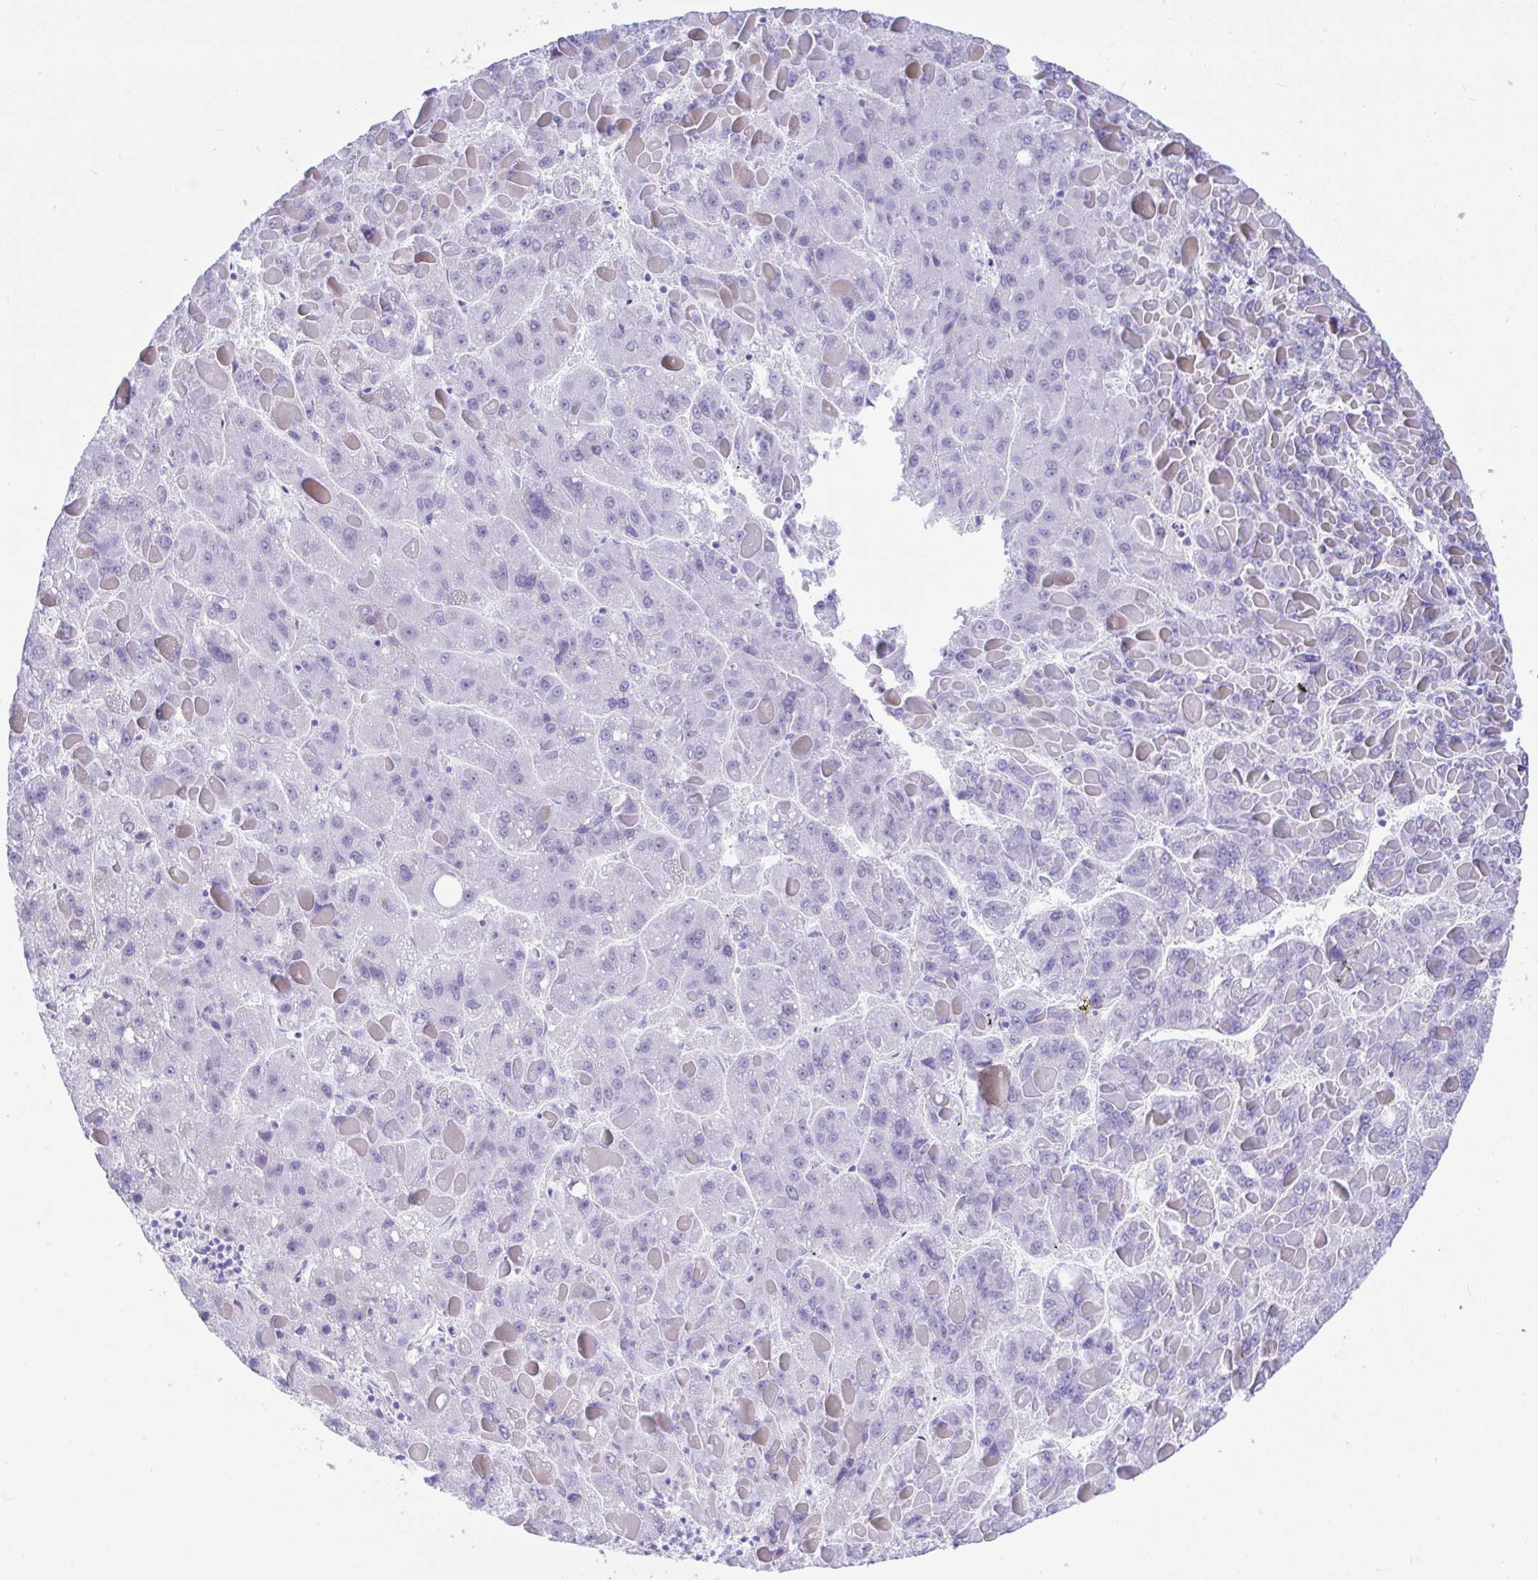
{"staining": {"intensity": "negative", "quantity": "none", "location": "none"}, "tissue": "liver cancer", "cell_type": "Tumor cells", "image_type": "cancer", "snomed": [{"axis": "morphology", "description": "Carcinoma, Hepatocellular, NOS"}, {"axis": "topography", "description": "Liver"}], "caption": "Immunohistochemistry of human hepatocellular carcinoma (liver) displays no positivity in tumor cells. Brightfield microscopy of immunohistochemistry stained with DAB (brown) and hematoxylin (blue), captured at high magnification.", "gene": "SEL1L2", "patient": {"sex": "female", "age": 82}}